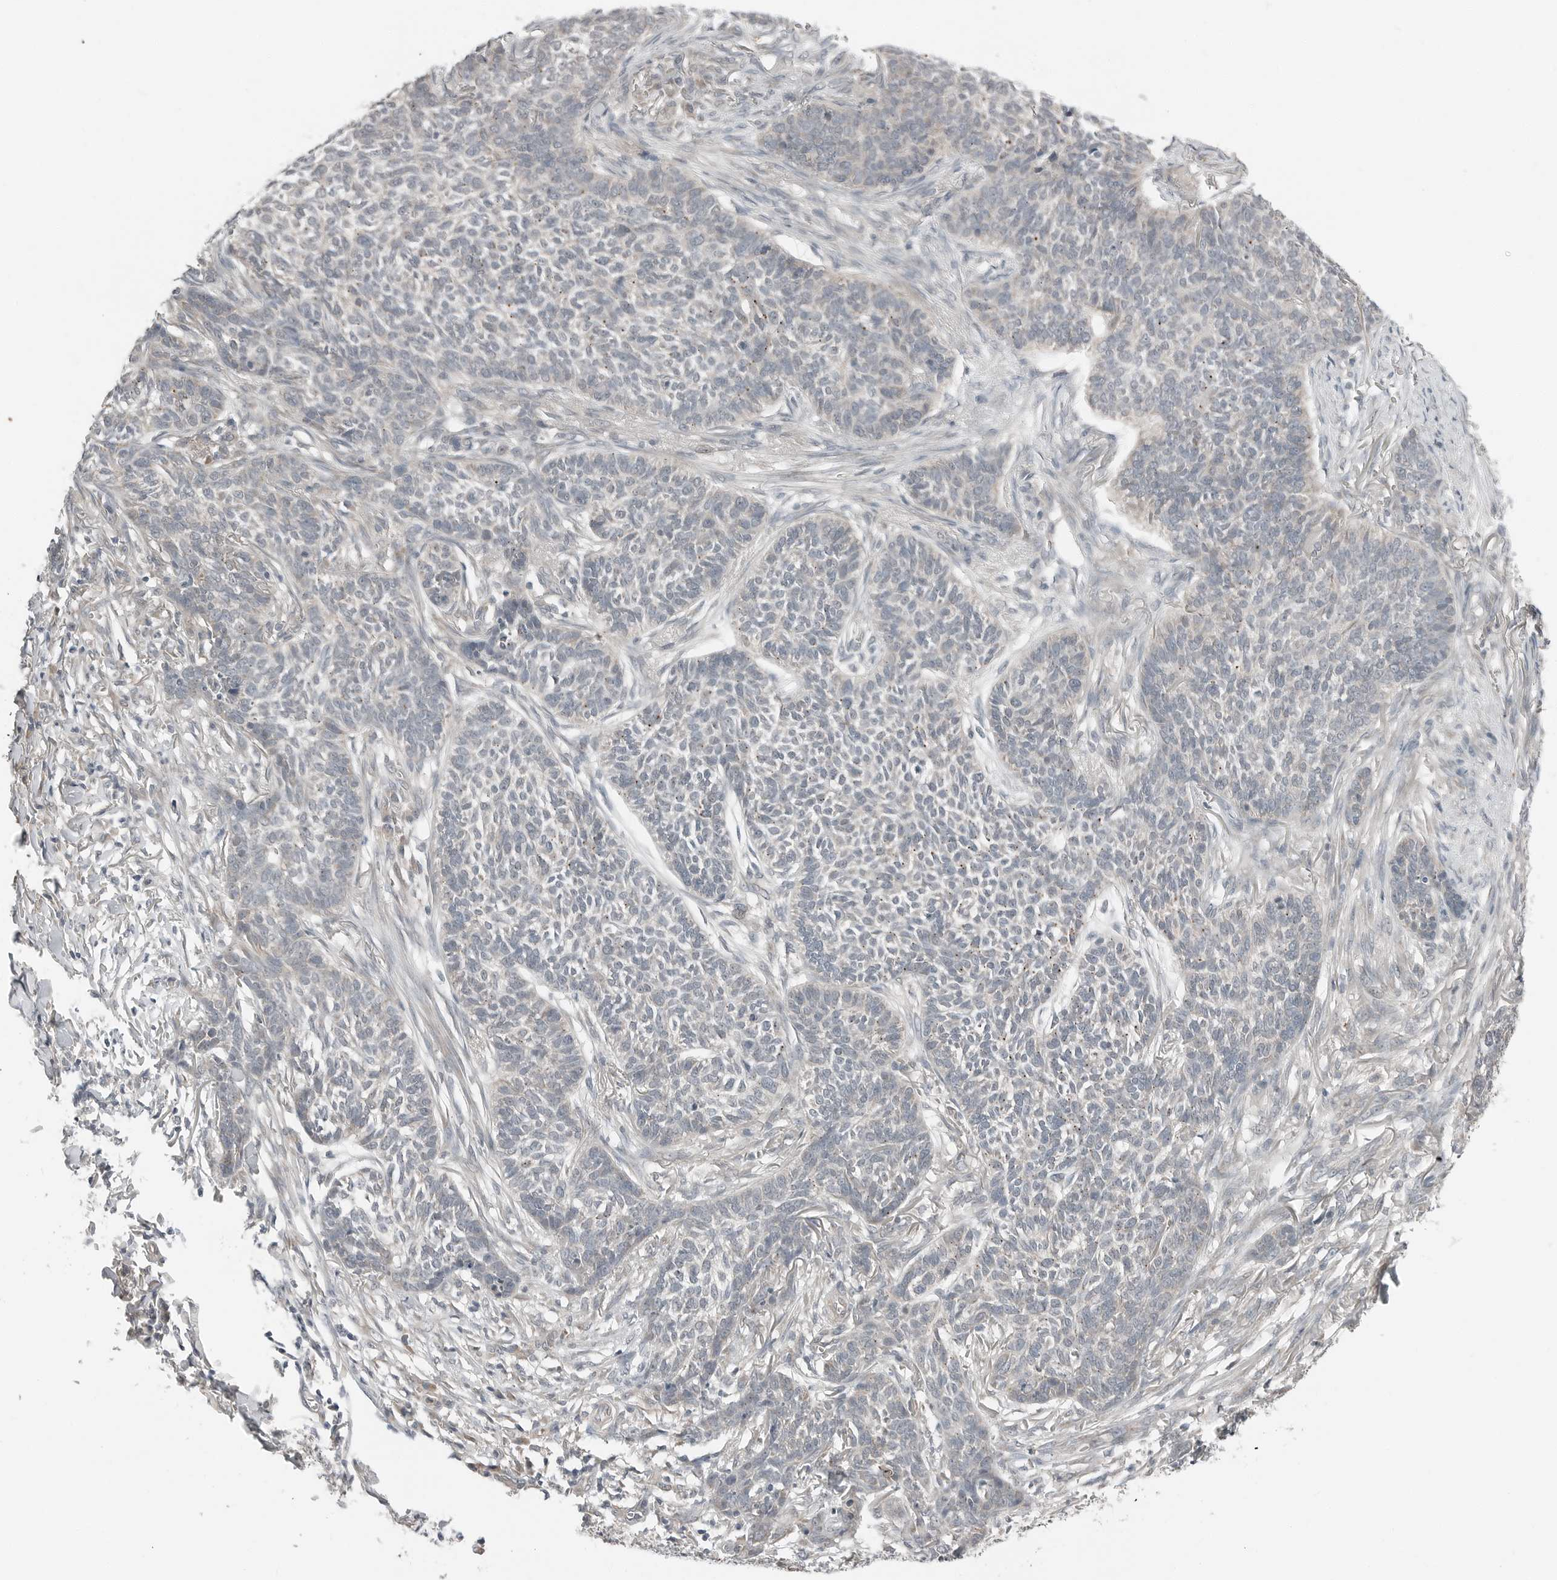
{"staining": {"intensity": "negative", "quantity": "none", "location": "none"}, "tissue": "skin cancer", "cell_type": "Tumor cells", "image_type": "cancer", "snomed": [{"axis": "morphology", "description": "Basal cell carcinoma"}, {"axis": "topography", "description": "Skin"}], "caption": "The immunohistochemistry (IHC) photomicrograph has no significant expression in tumor cells of skin cancer tissue.", "gene": "FCRLB", "patient": {"sex": "male", "age": 85}}